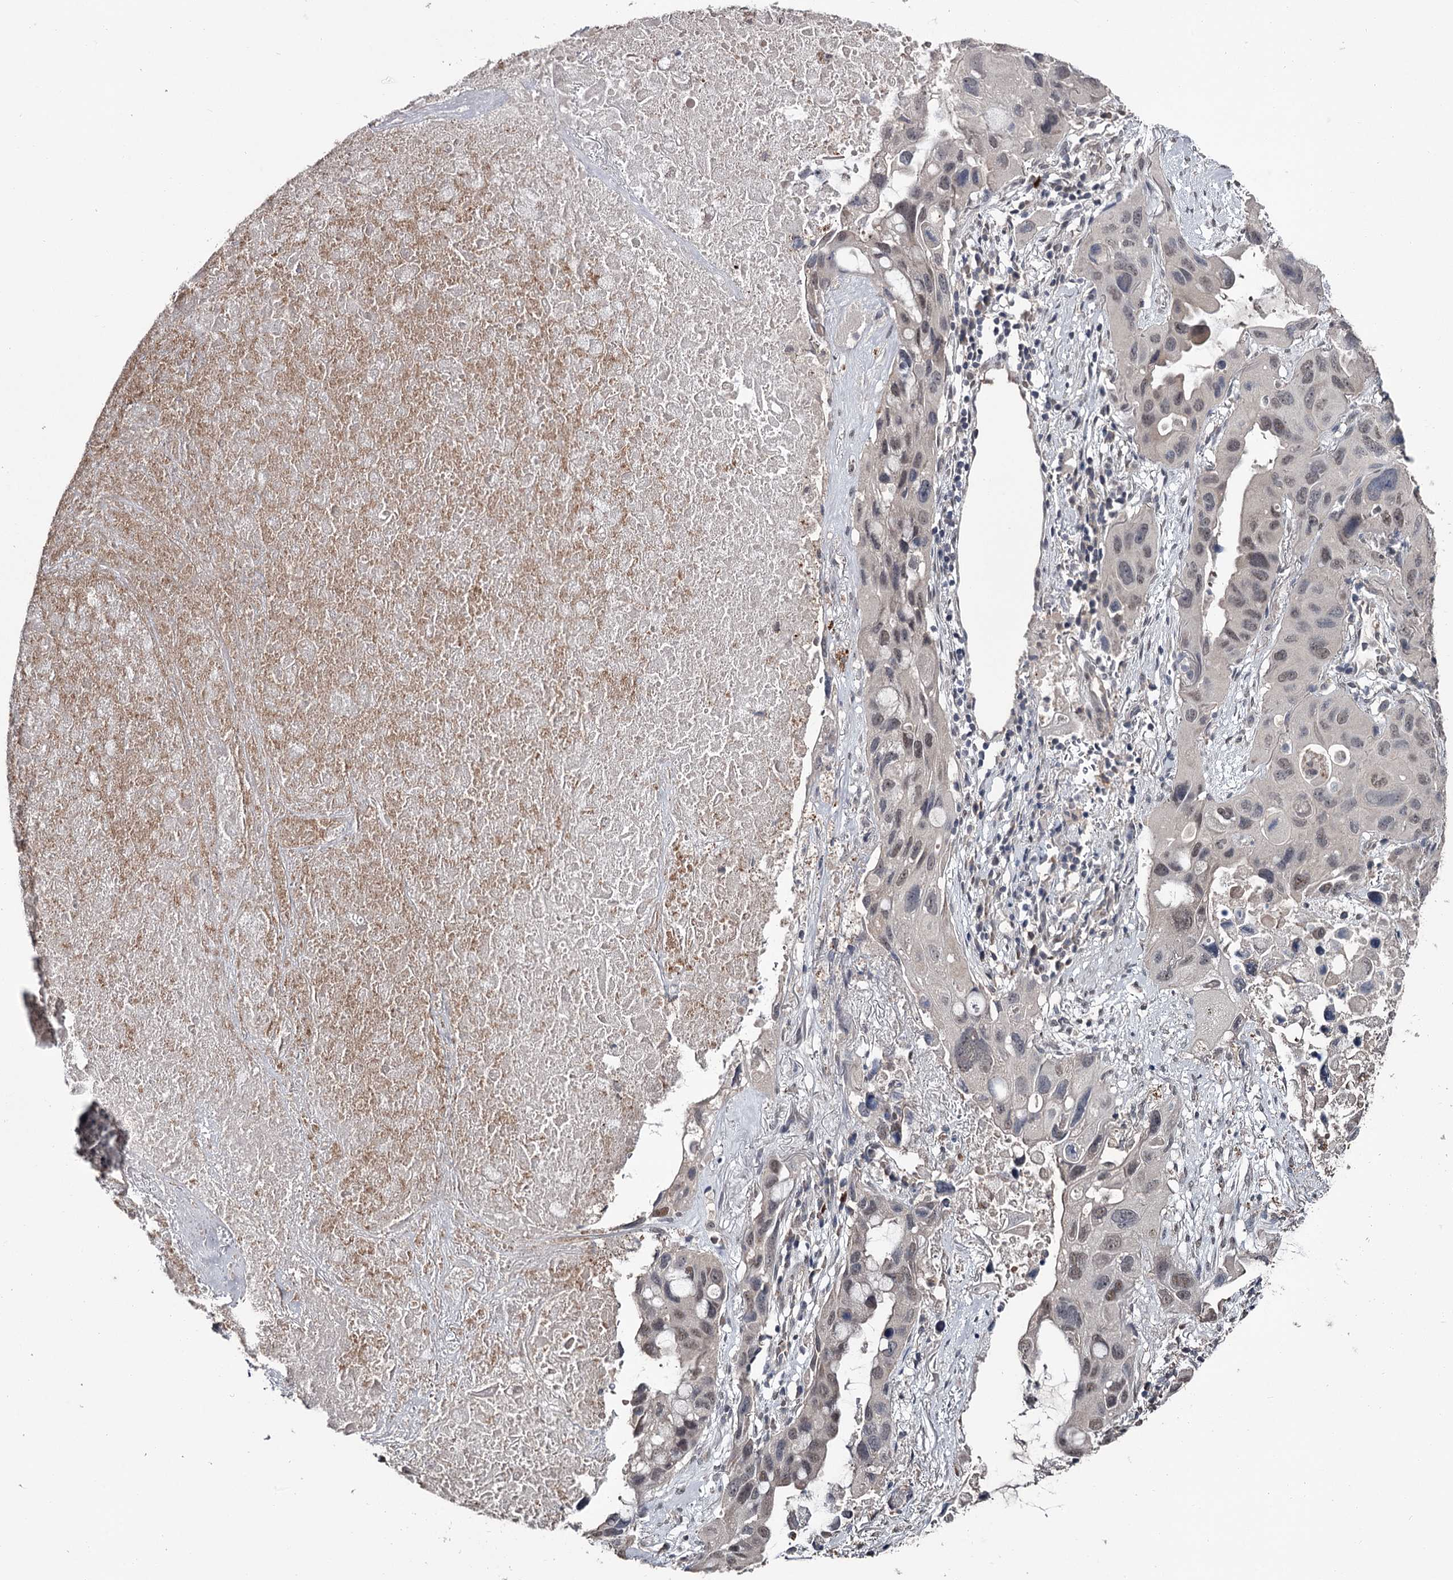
{"staining": {"intensity": "weak", "quantity": "25%-75%", "location": "nuclear"}, "tissue": "lung cancer", "cell_type": "Tumor cells", "image_type": "cancer", "snomed": [{"axis": "morphology", "description": "Squamous cell carcinoma, NOS"}, {"axis": "topography", "description": "Lung"}], "caption": "Immunohistochemical staining of lung cancer (squamous cell carcinoma) exhibits low levels of weak nuclear protein expression in approximately 25%-75% of tumor cells. (IHC, brightfield microscopy, high magnification).", "gene": "PRPF40B", "patient": {"sex": "female", "age": 73}}